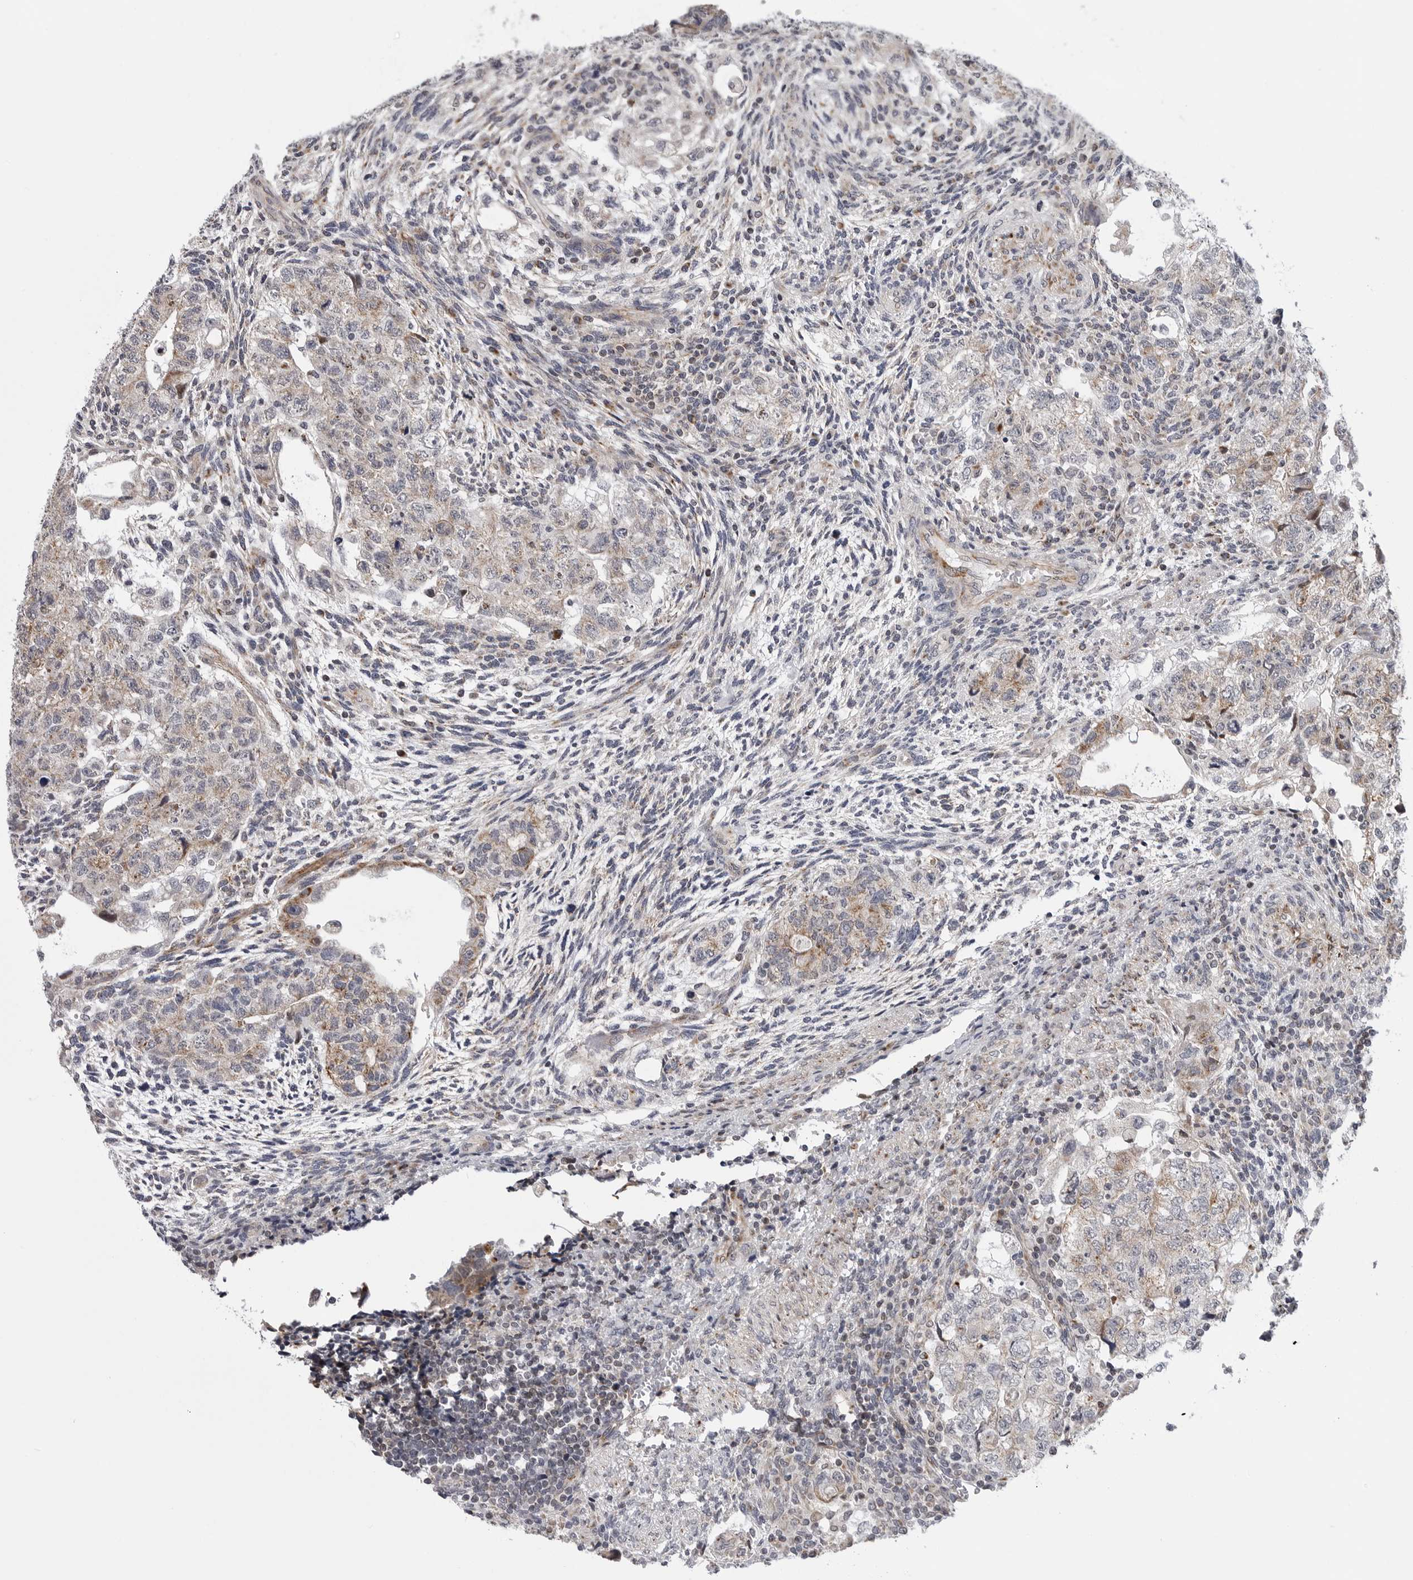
{"staining": {"intensity": "weak", "quantity": ">75%", "location": "cytoplasmic/membranous"}, "tissue": "testis cancer", "cell_type": "Tumor cells", "image_type": "cancer", "snomed": [{"axis": "morphology", "description": "Normal tissue, NOS"}, {"axis": "morphology", "description": "Carcinoma, Embryonal, NOS"}, {"axis": "topography", "description": "Testis"}], "caption": "Immunohistochemistry image of neoplastic tissue: human testis cancer (embryonal carcinoma) stained using IHC demonstrates low levels of weak protein expression localized specifically in the cytoplasmic/membranous of tumor cells, appearing as a cytoplasmic/membranous brown color.", "gene": "CDK20", "patient": {"sex": "male", "age": 36}}